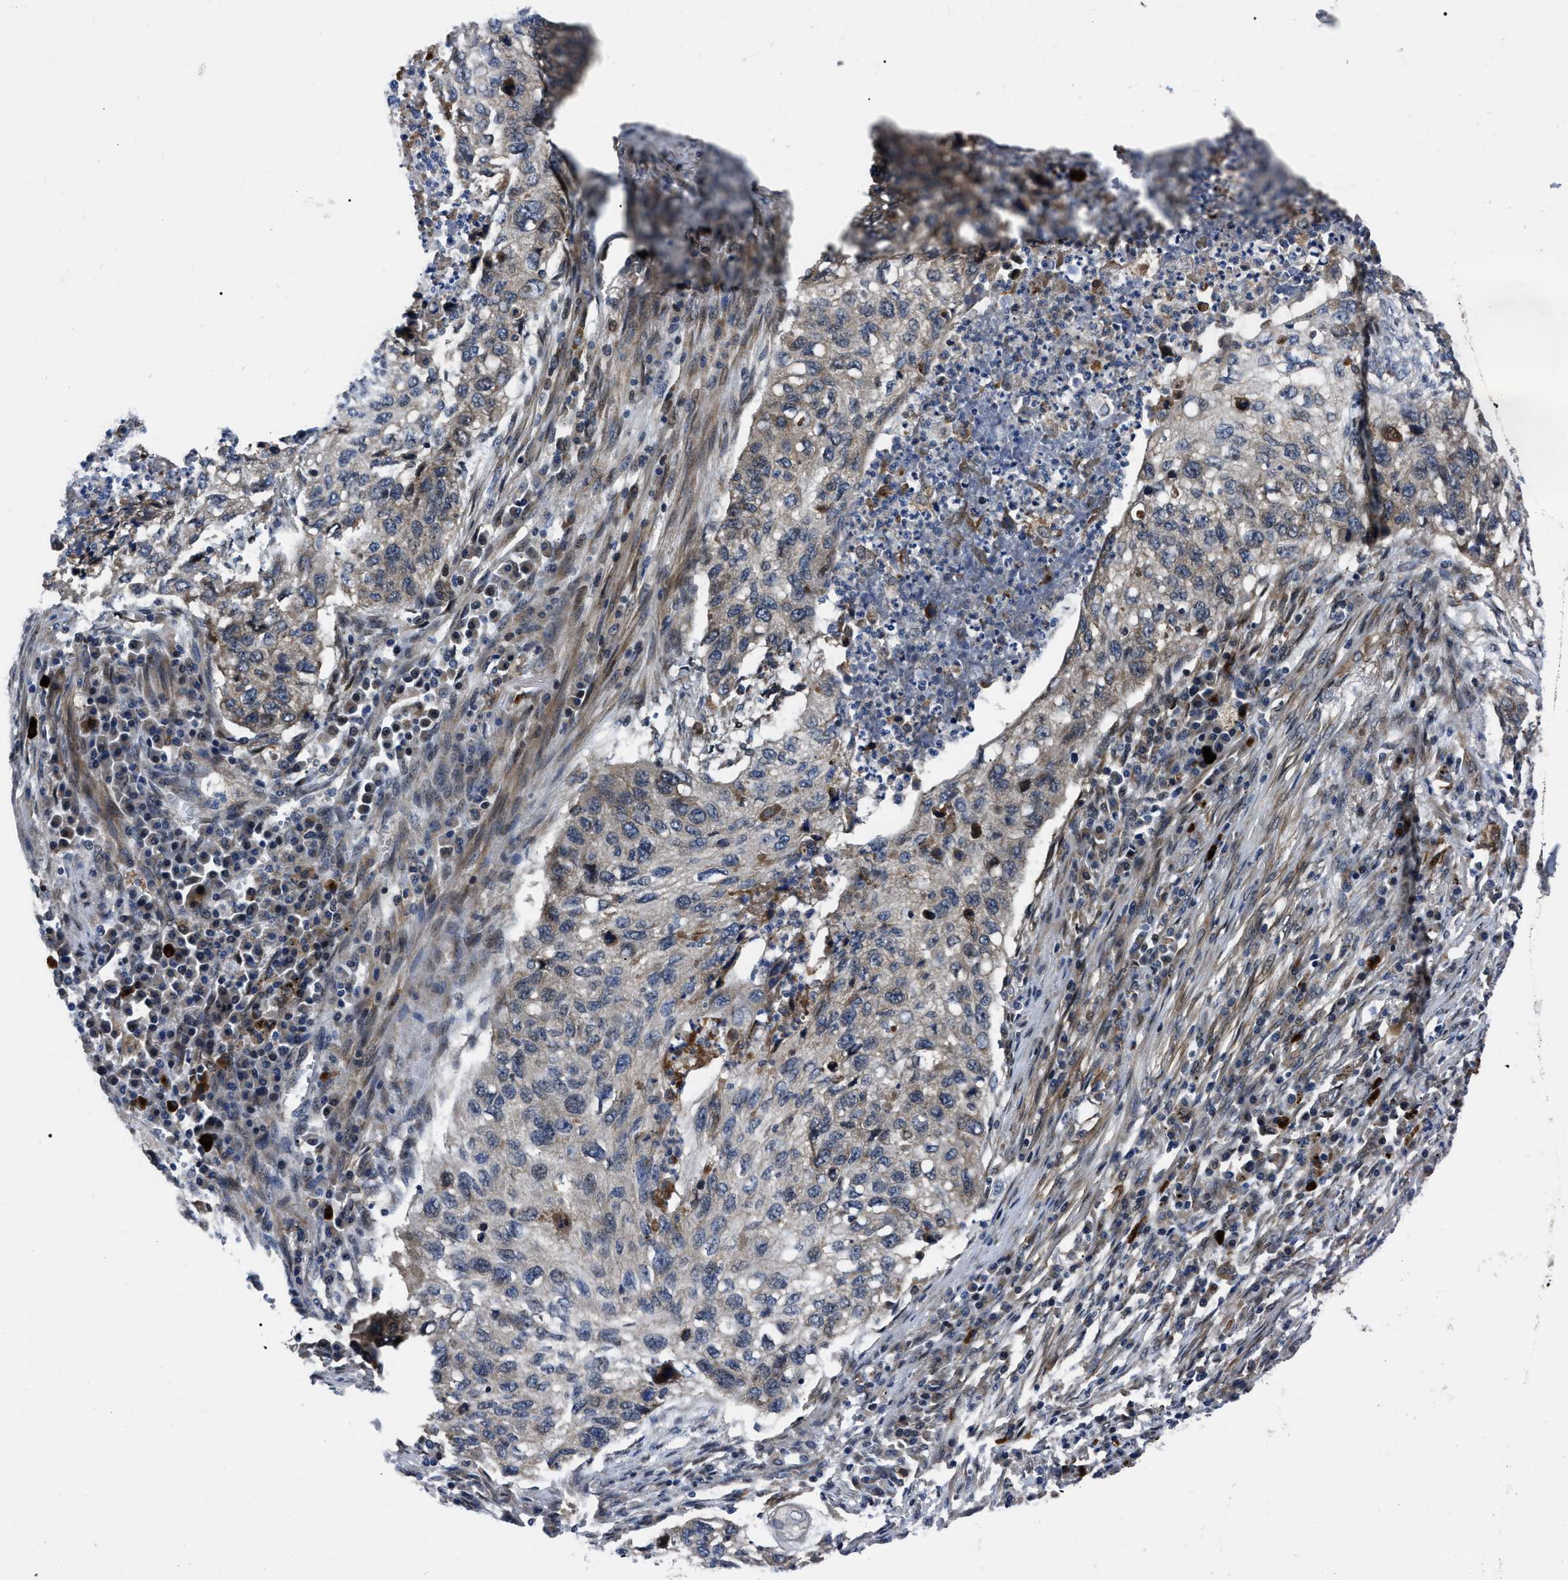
{"staining": {"intensity": "weak", "quantity": ">75%", "location": "cytoplasmic/membranous"}, "tissue": "lung cancer", "cell_type": "Tumor cells", "image_type": "cancer", "snomed": [{"axis": "morphology", "description": "Squamous cell carcinoma, NOS"}, {"axis": "topography", "description": "Lung"}], "caption": "Lung cancer (squamous cell carcinoma) tissue reveals weak cytoplasmic/membranous expression in approximately >75% of tumor cells", "gene": "PPWD1", "patient": {"sex": "female", "age": 63}}